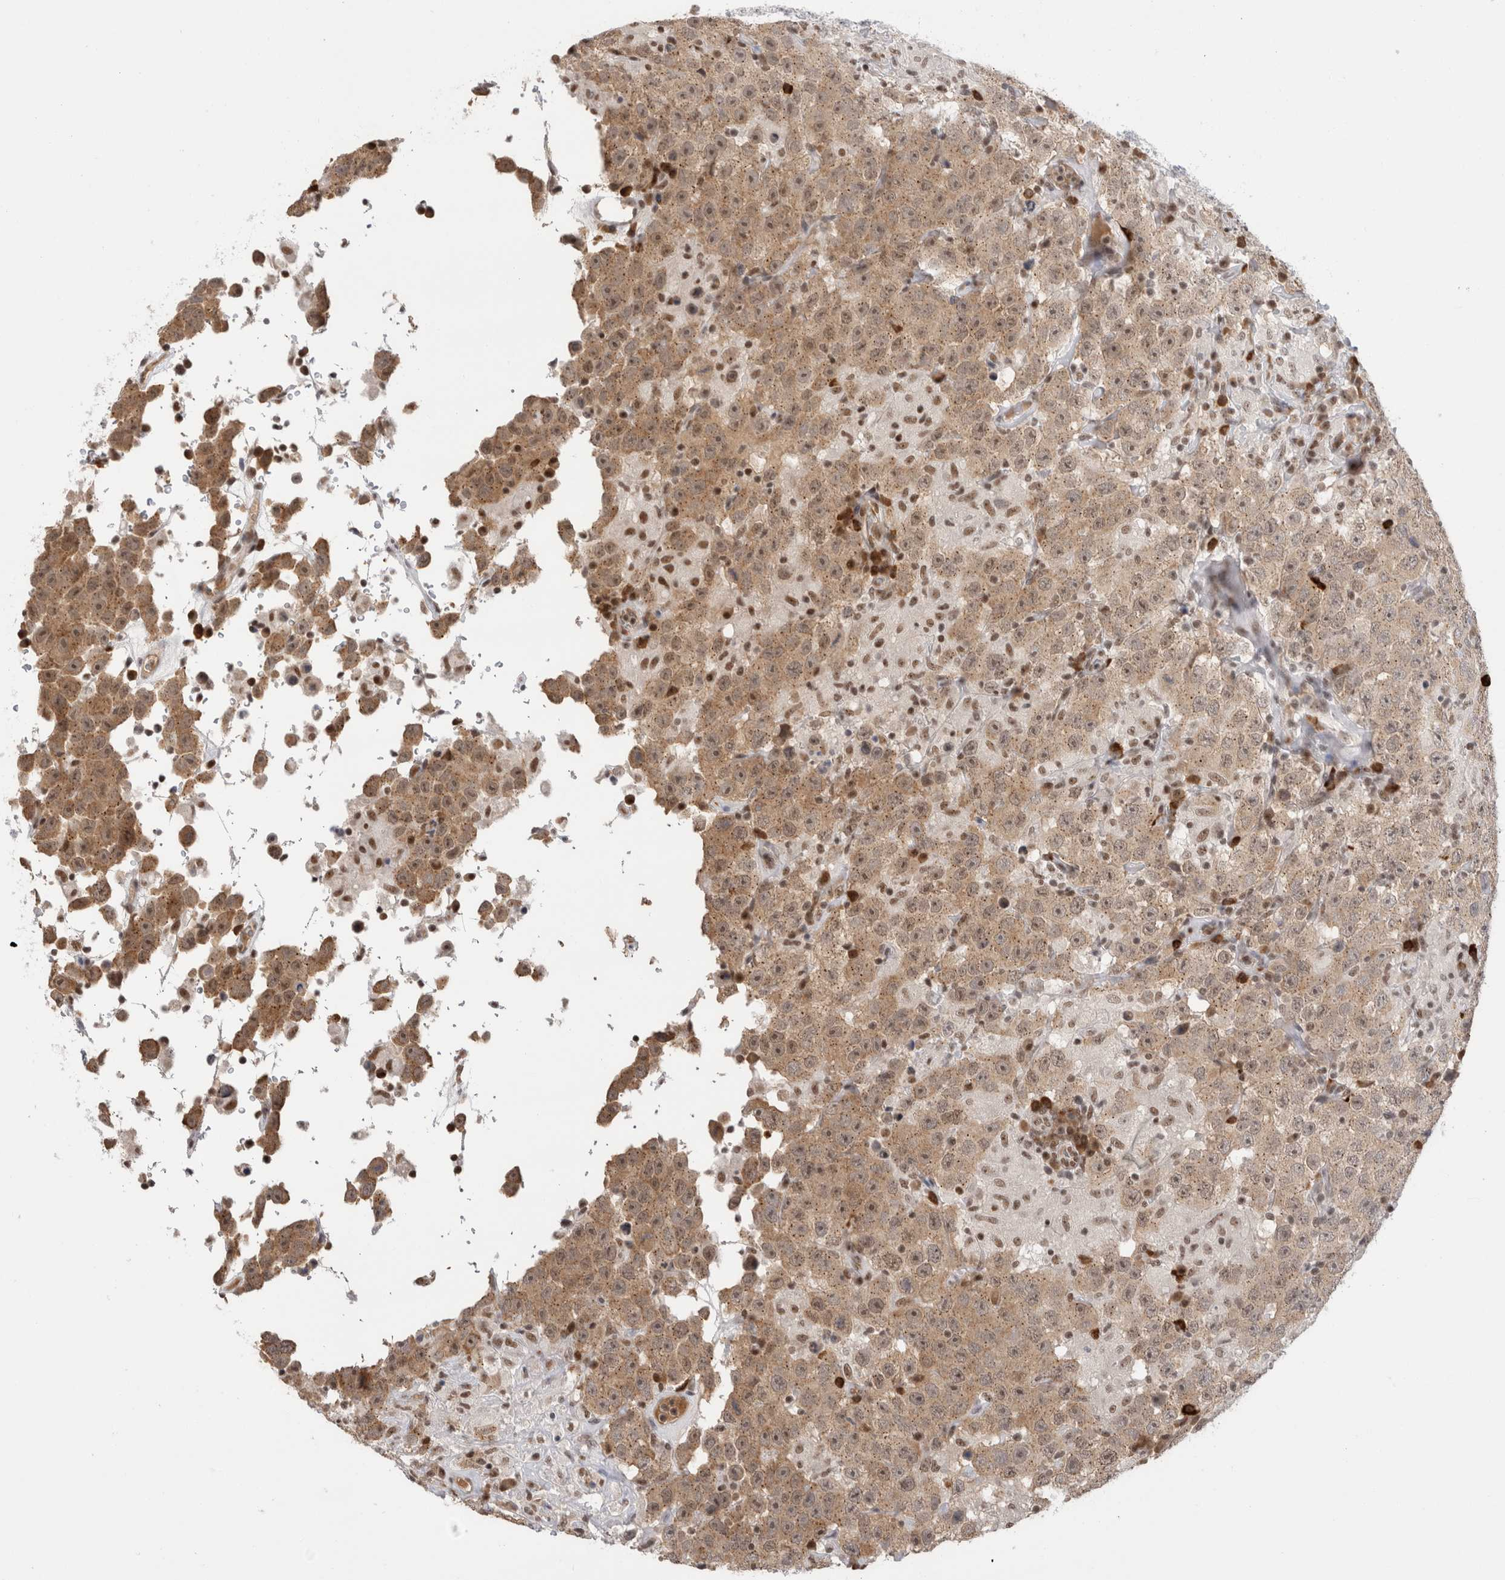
{"staining": {"intensity": "moderate", "quantity": ">75%", "location": "cytoplasmic/membranous,nuclear"}, "tissue": "testis cancer", "cell_type": "Tumor cells", "image_type": "cancer", "snomed": [{"axis": "morphology", "description": "Seminoma, NOS"}, {"axis": "topography", "description": "Testis"}], "caption": "A histopathology image showing moderate cytoplasmic/membranous and nuclear staining in approximately >75% of tumor cells in seminoma (testis), as visualized by brown immunohistochemical staining.", "gene": "ZNF24", "patient": {"sex": "male", "age": 41}}